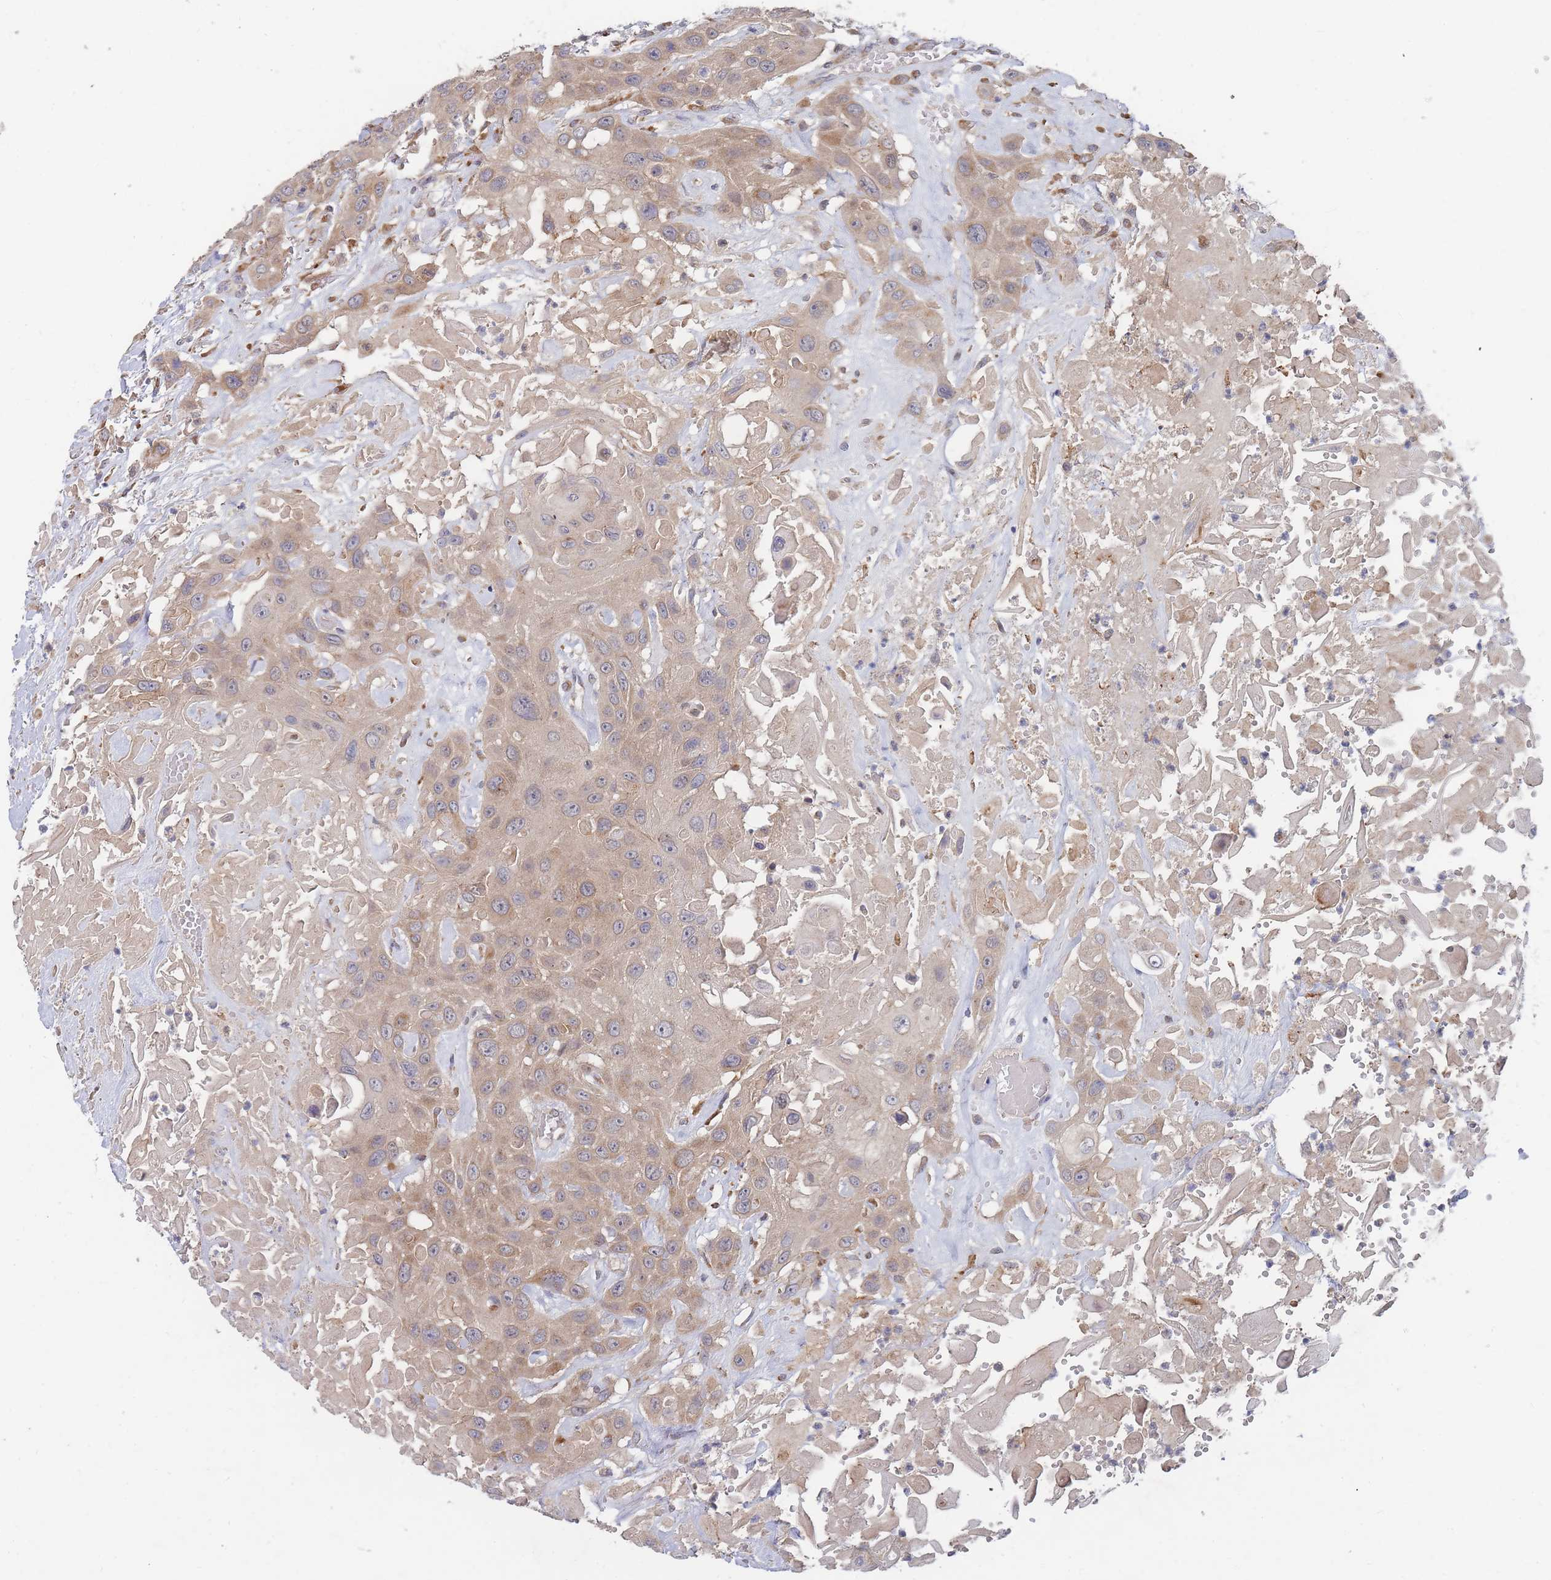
{"staining": {"intensity": "weak", "quantity": ">75%", "location": "cytoplasmic/membranous"}, "tissue": "head and neck cancer", "cell_type": "Tumor cells", "image_type": "cancer", "snomed": [{"axis": "morphology", "description": "Squamous cell carcinoma, NOS"}, {"axis": "topography", "description": "Head-Neck"}], "caption": "Head and neck squamous cell carcinoma stained with a protein marker displays weak staining in tumor cells.", "gene": "SLC35F5", "patient": {"sex": "male", "age": 81}}